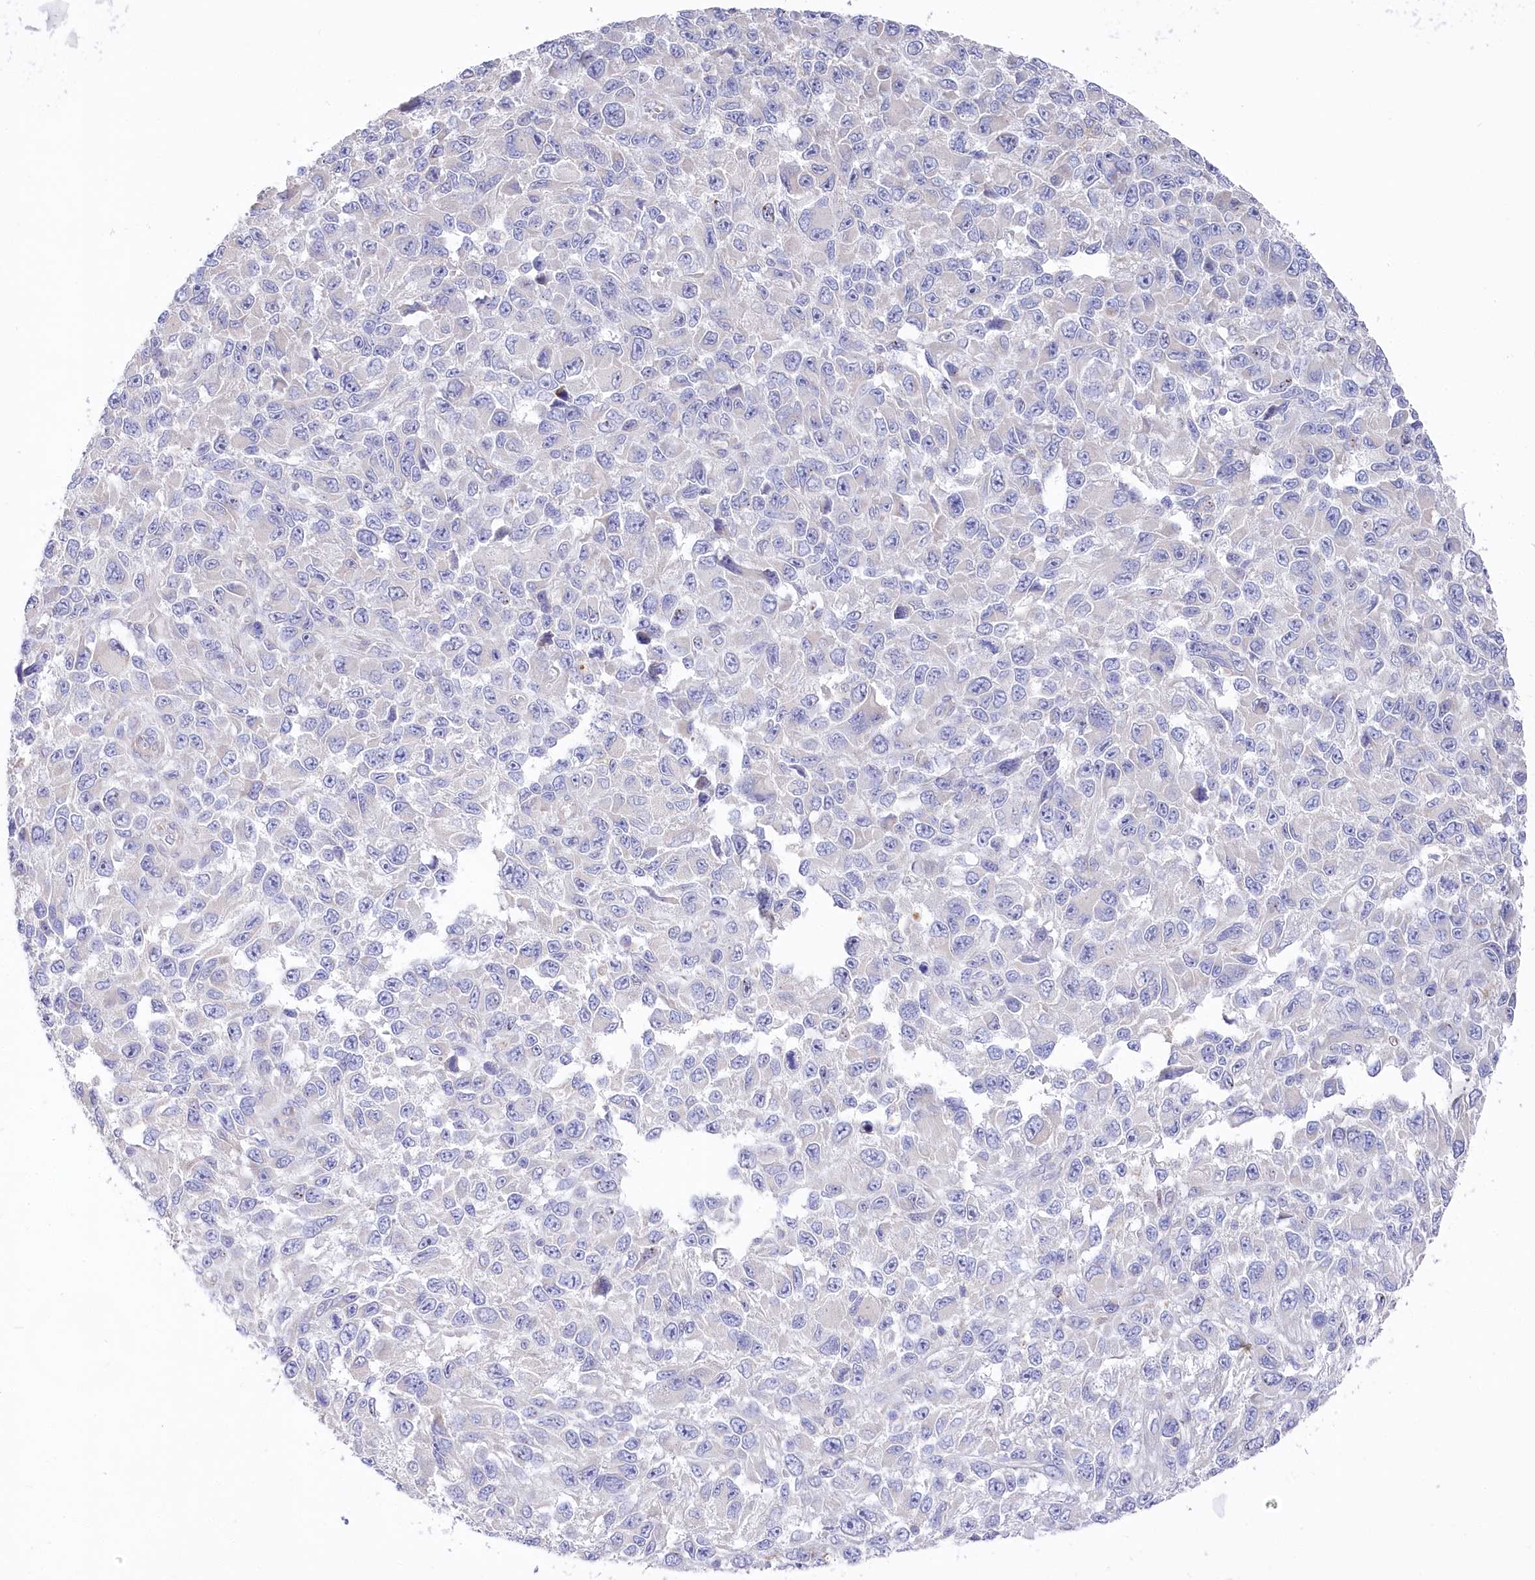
{"staining": {"intensity": "negative", "quantity": "none", "location": "none"}, "tissue": "melanoma", "cell_type": "Tumor cells", "image_type": "cancer", "snomed": [{"axis": "morphology", "description": "Malignant melanoma, NOS"}, {"axis": "topography", "description": "Skin"}], "caption": "Histopathology image shows no significant protein expression in tumor cells of melanoma.", "gene": "POGLUT1", "patient": {"sex": "female", "age": 96}}